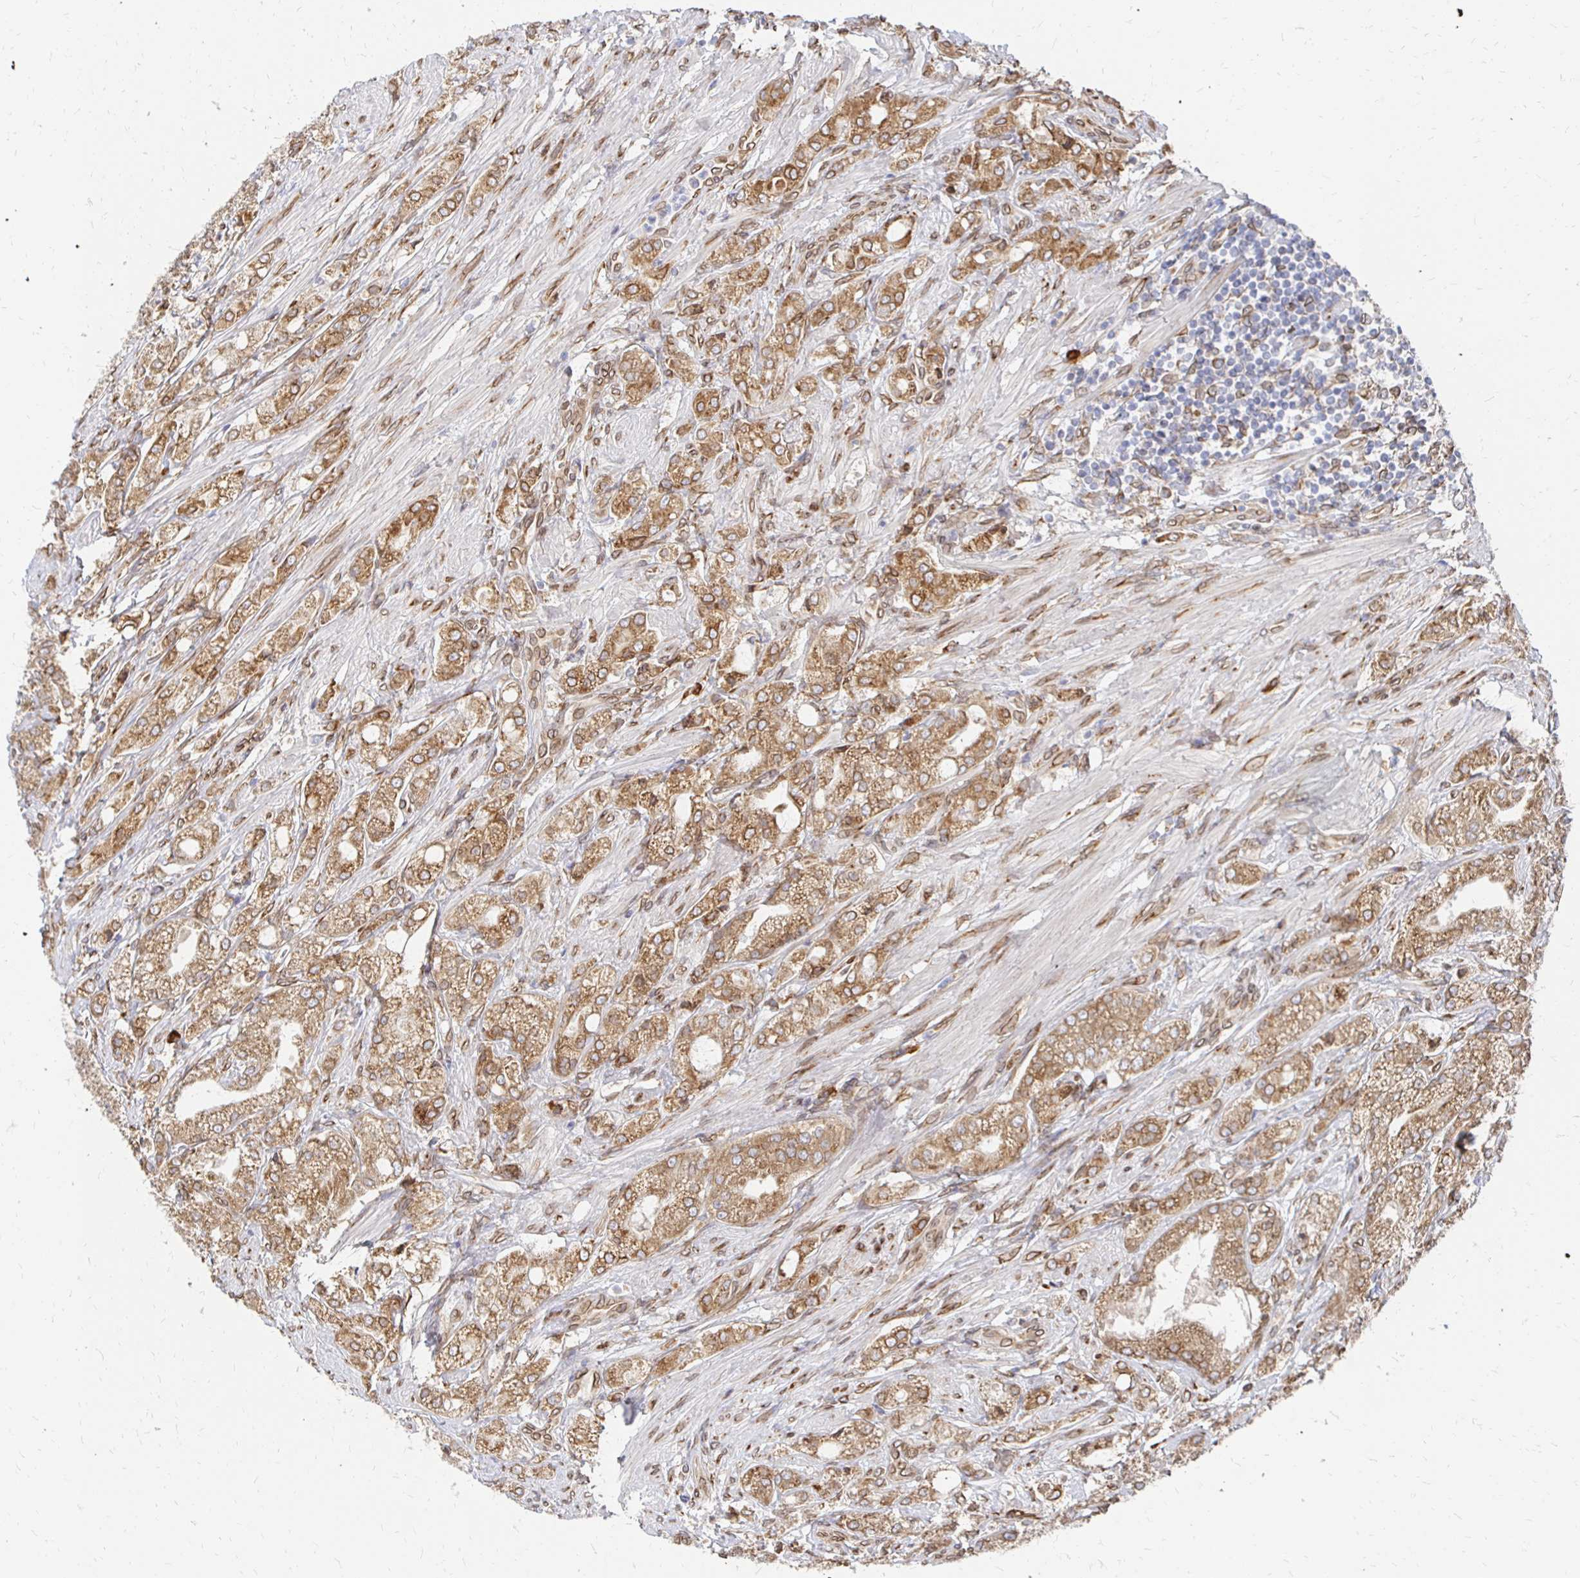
{"staining": {"intensity": "moderate", "quantity": ">75%", "location": "cytoplasmic/membranous,nuclear"}, "tissue": "prostate cancer", "cell_type": "Tumor cells", "image_type": "cancer", "snomed": [{"axis": "morphology", "description": "Adenocarcinoma, High grade"}, {"axis": "topography", "description": "Prostate"}], "caption": "Prostate high-grade adenocarcinoma stained for a protein shows moderate cytoplasmic/membranous and nuclear positivity in tumor cells.", "gene": "PELI3", "patient": {"sex": "male", "age": 61}}